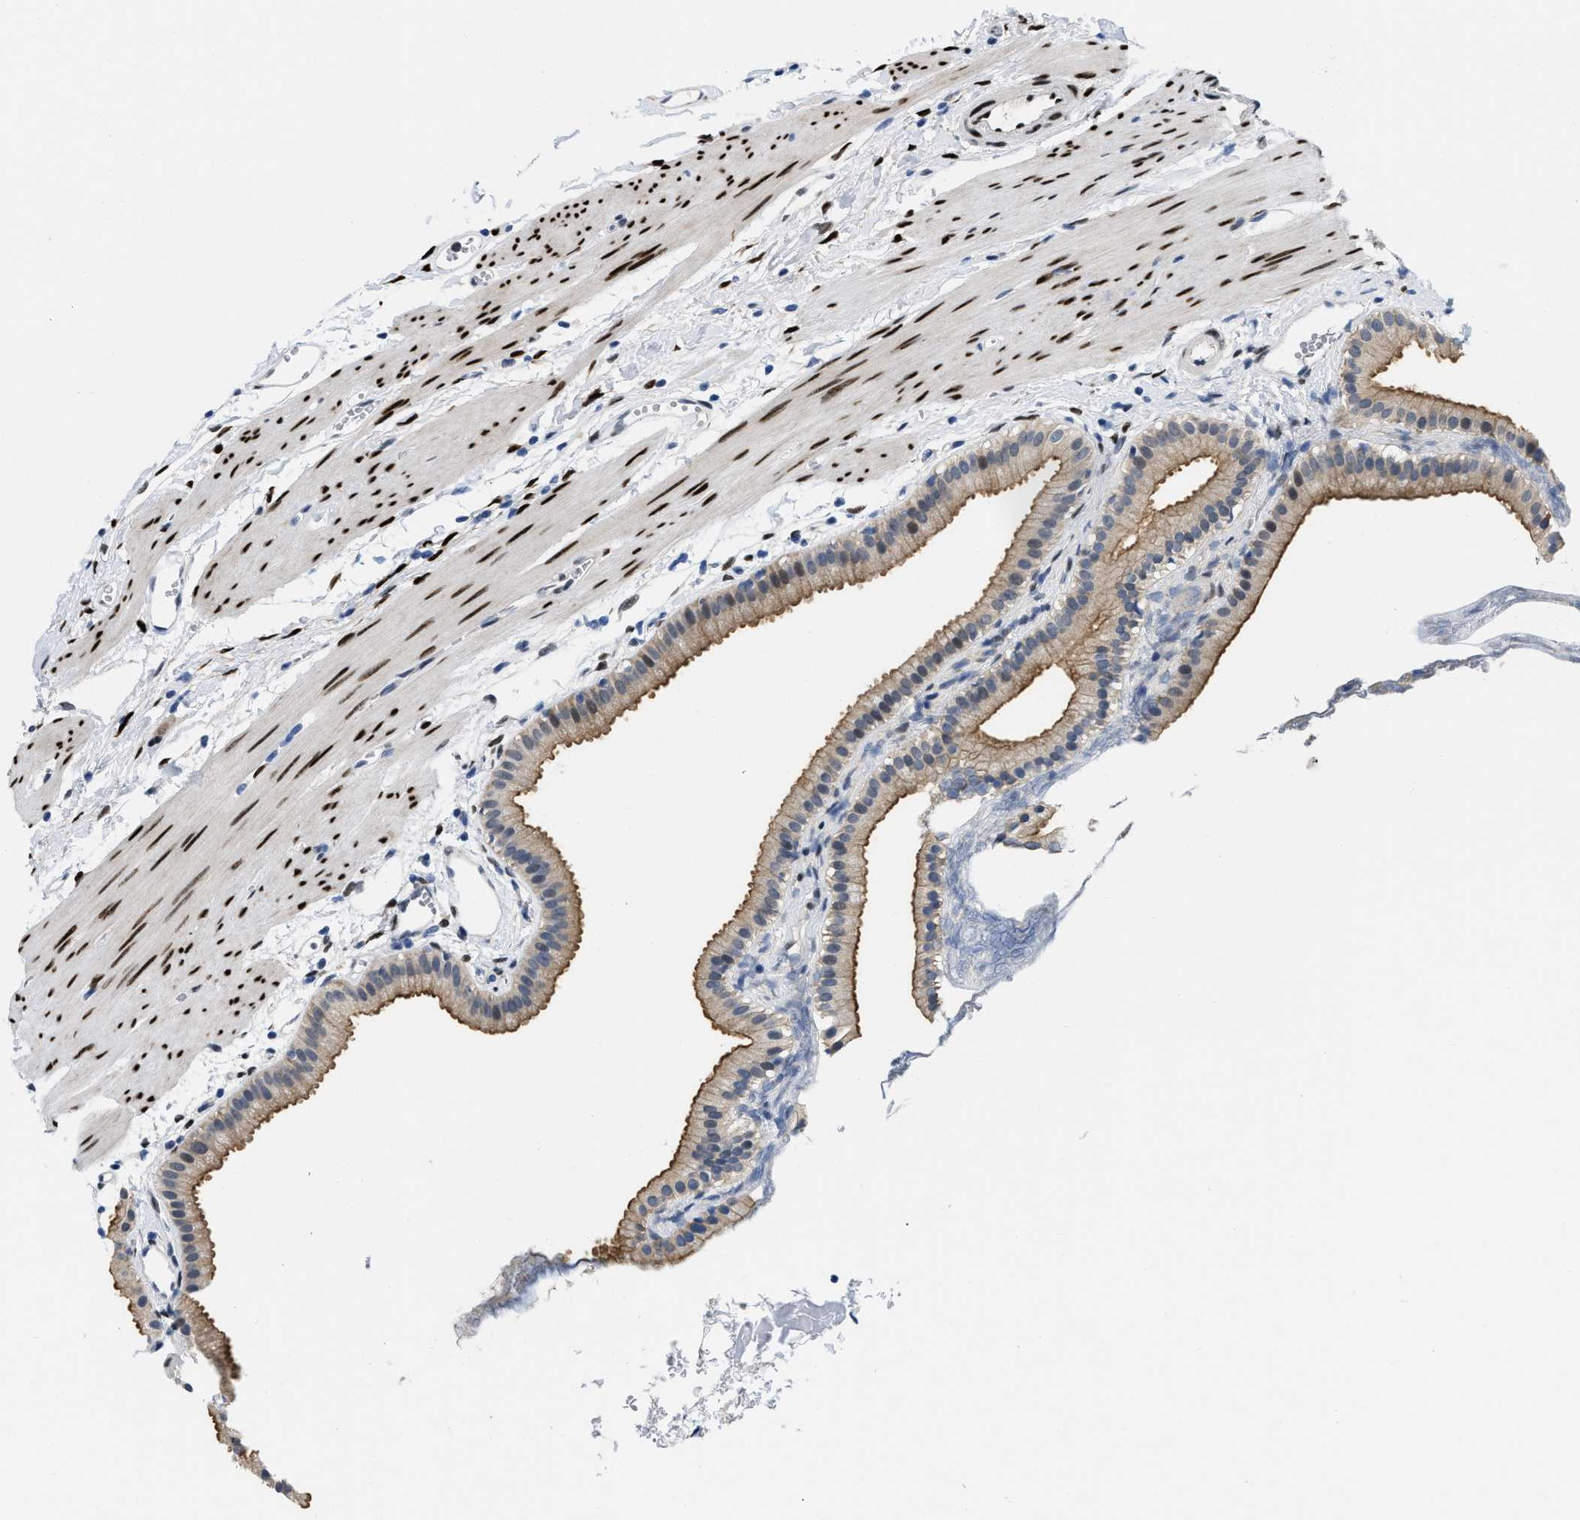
{"staining": {"intensity": "strong", "quantity": ">75%", "location": "cytoplasmic/membranous"}, "tissue": "gallbladder", "cell_type": "Glandular cells", "image_type": "normal", "snomed": [{"axis": "morphology", "description": "Normal tissue, NOS"}, {"axis": "topography", "description": "Gallbladder"}], "caption": "An immunohistochemistry (IHC) photomicrograph of unremarkable tissue is shown. Protein staining in brown labels strong cytoplasmic/membranous positivity in gallbladder within glandular cells. (Brightfield microscopy of DAB IHC at high magnification).", "gene": "NFIX", "patient": {"sex": "female", "age": 64}}